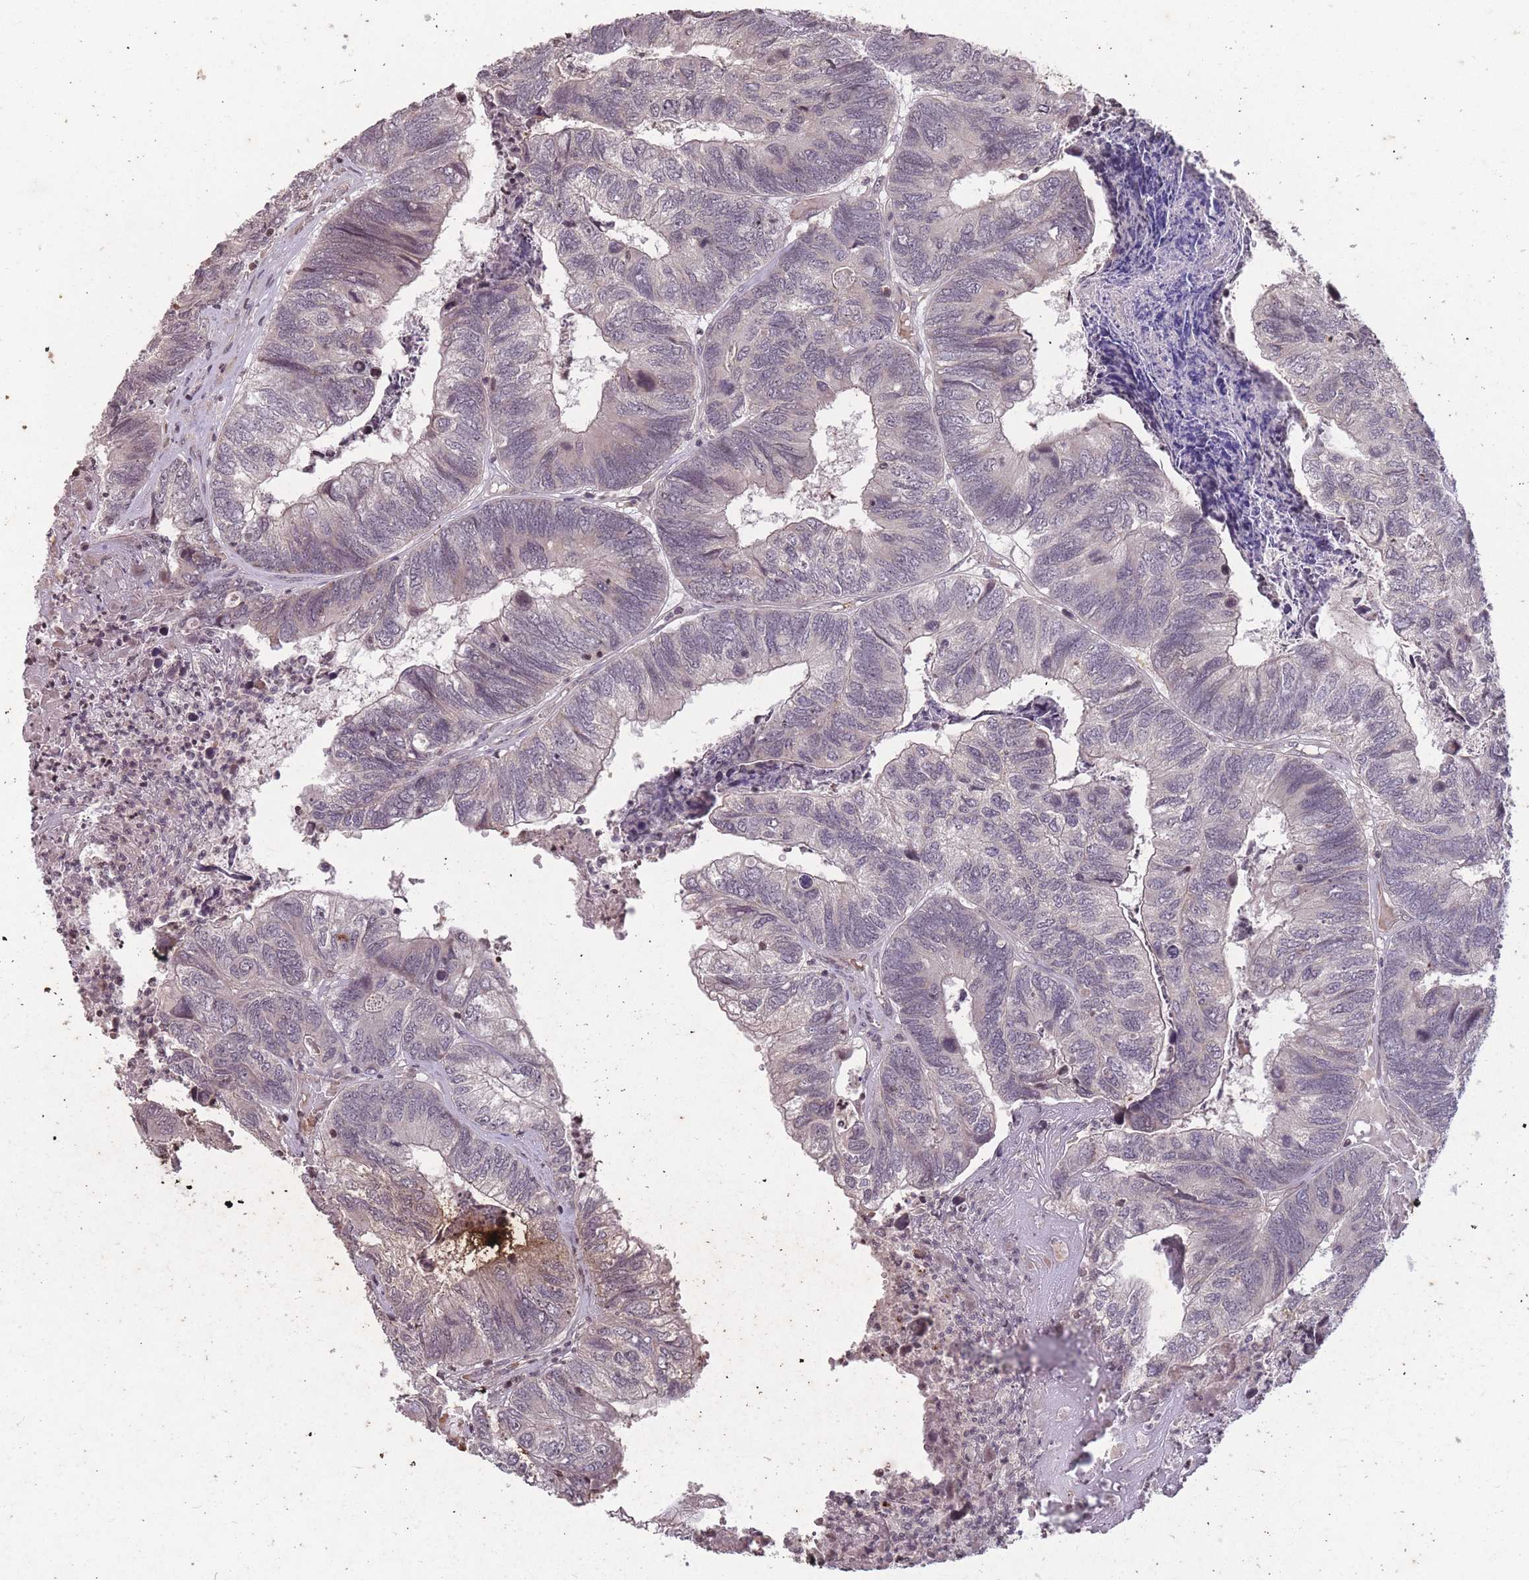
{"staining": {"intensity": "negative", "quantity": "none", "location": "none"}, "tissue": "colorectal cancer", "cell_type": "Tumor cells", "image_type": "cancer", "snomed": [{"axis": "morphology", "description": "Adenocarcinoma, NOS"}, {"axis": "topography", "description": "Colon"}], "caption": "A micrograph of colorectal cancer (adenocarcinoma) stained for a protein demonstrates no brown staining in tumor cells.", "gene": "GGT5", "patient": {"sex": "female", "age": 67}}